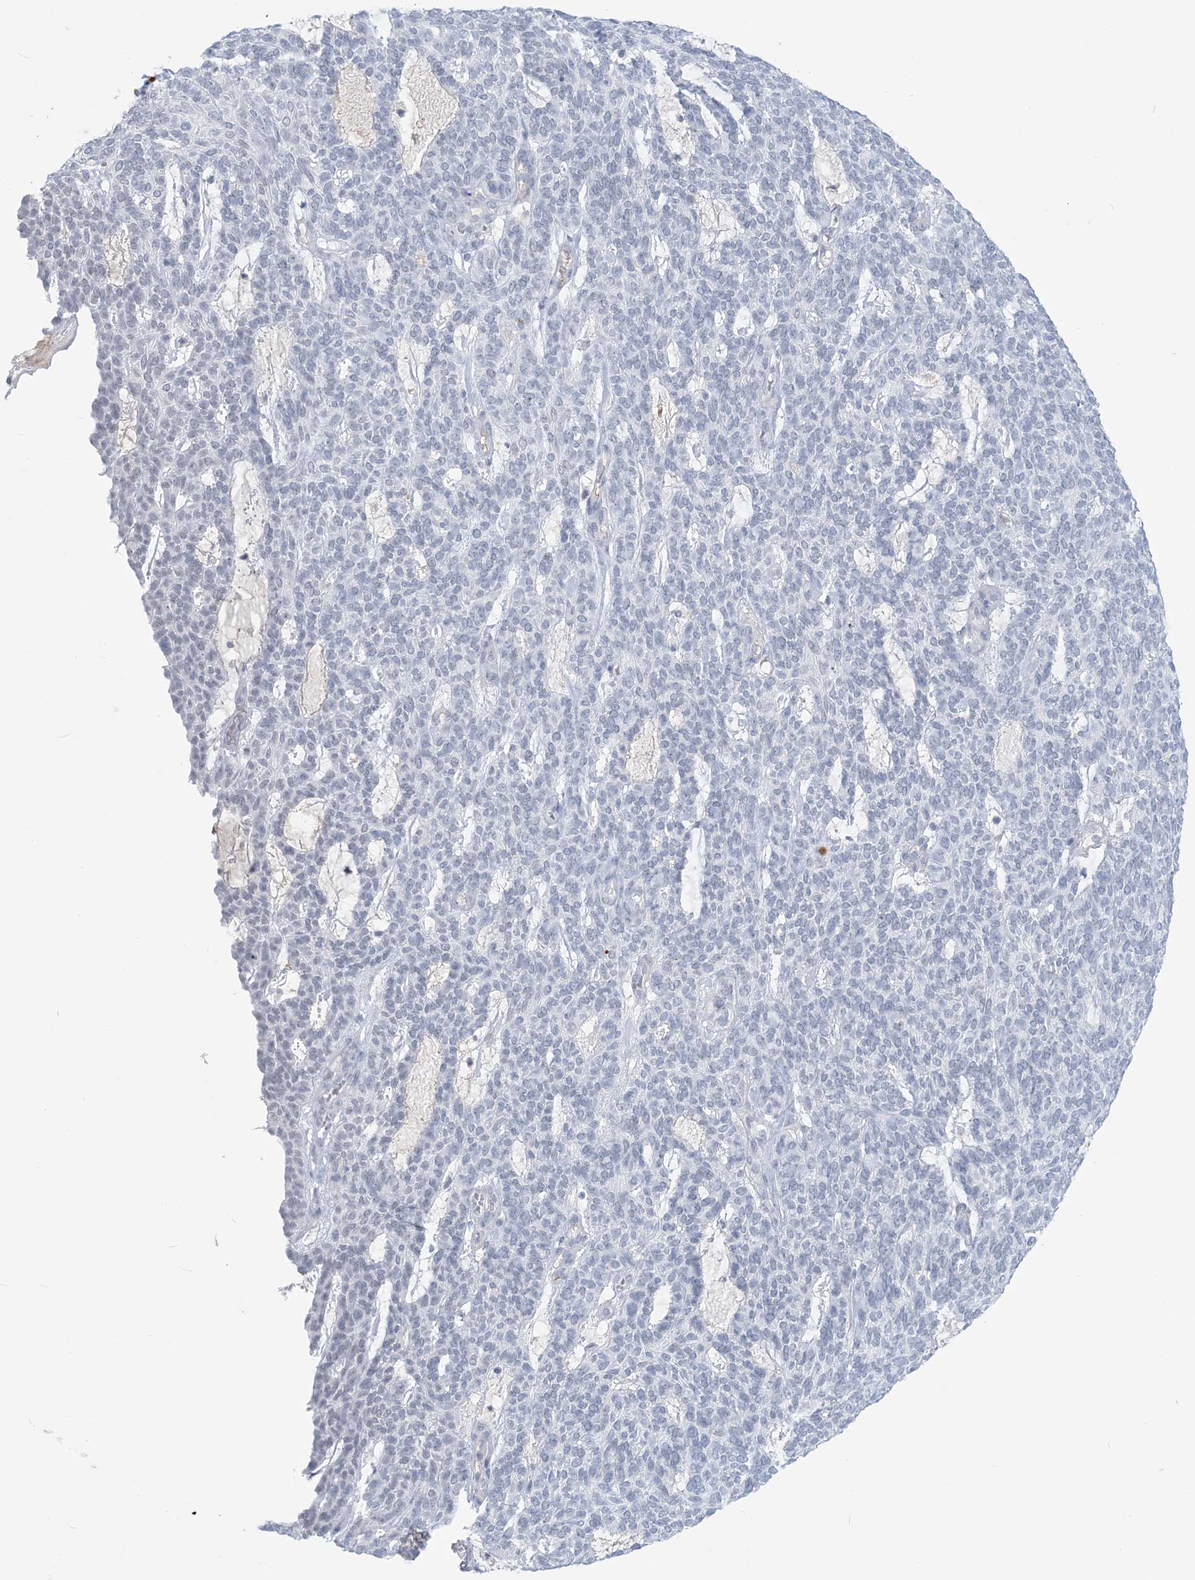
{"staining": {"intensity": "negative", "quantity": "none", "location": "none"}, "tissue": "skin cancer", "cell_type": "Tumor cells", "image_type": "cancer", "snomed": [{"axis": "morphology", "description": "Squamous cell carcinoma, NOS"}, {"axis": "topography", "description": "Skin"}], "caption": "A histopathology image of human squamous cell carcinoma (skin) is negative for staining in tumor cells.", "gene": "SCML1", "patient": {"sex": "female", "age": 90}}